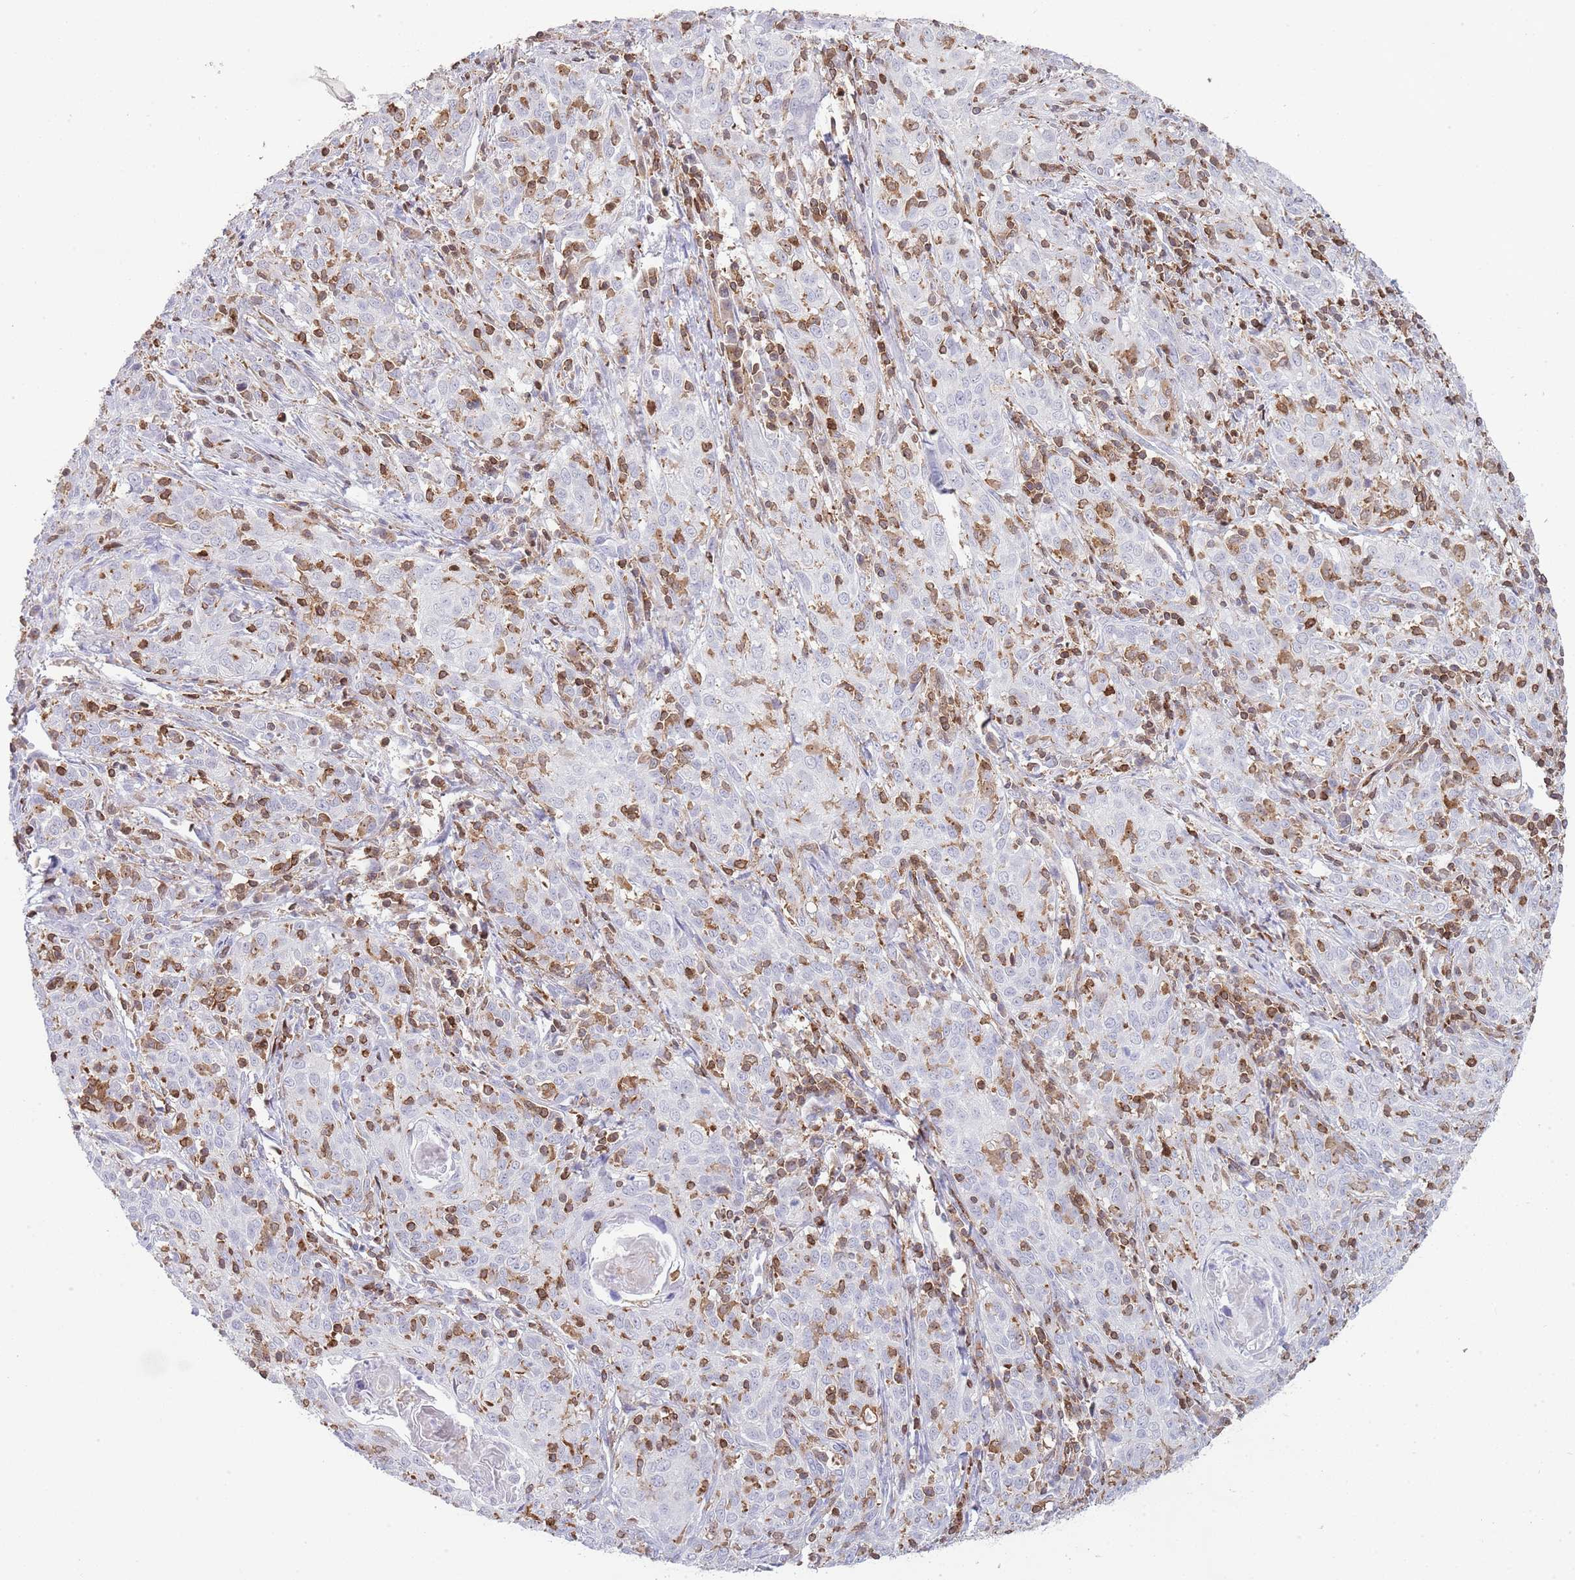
{"staining": {"intensity": "negative", "quantity": "none", "location": "none"}, "tissue": "cervical cancer", "cell_type": "Tumor cells", "image_type": "cancer", "snomed": [{"axis": "morphology", "description": "Squamous cell carcinoma, NOS"}, {"axis": "topography", "description": "Cervix"}], "caption": "This is an IHC histopathology image of squamous cell carcinoma (cervical). There is no staining in tumor cells.", "gene": "LPXN", "patient": {"sex": "female", "age": 57}}